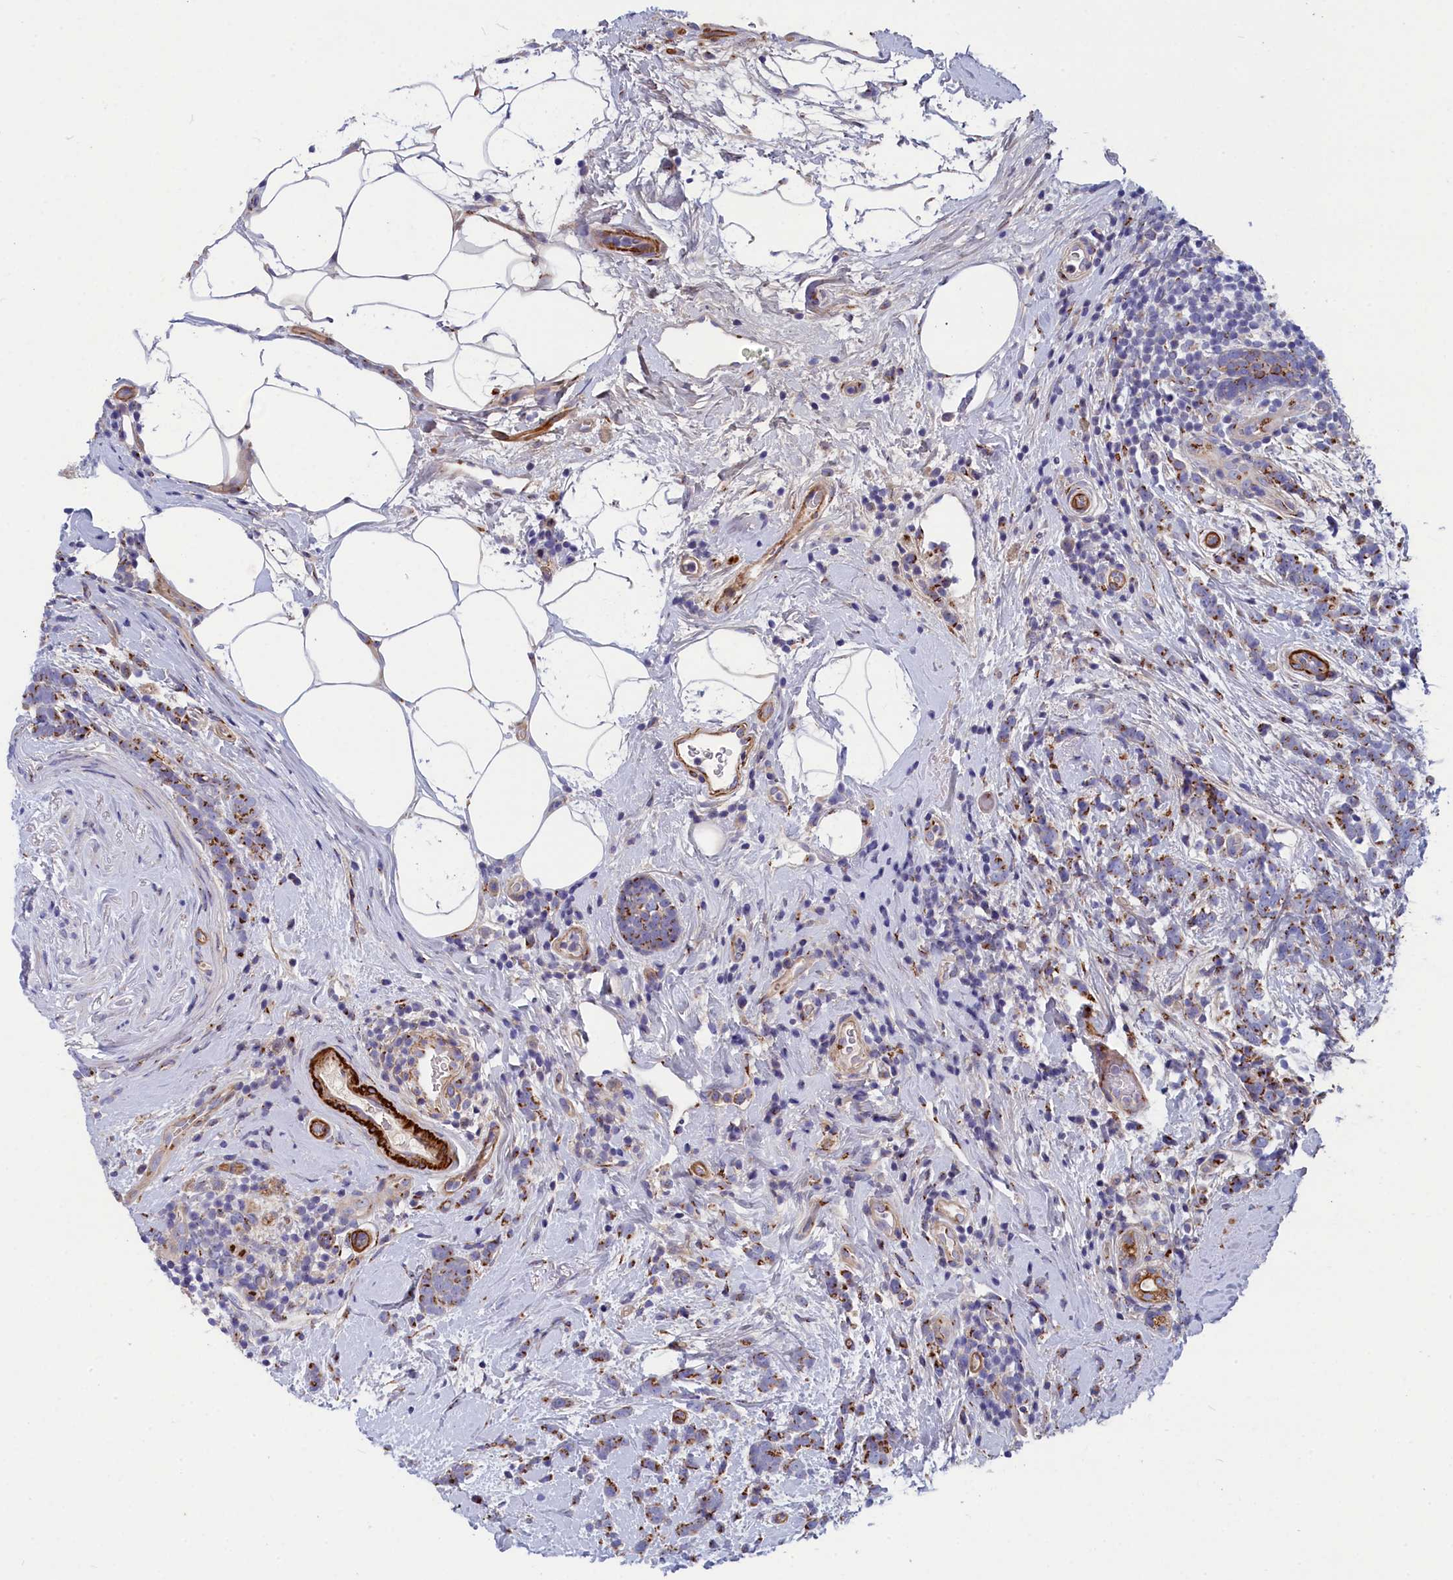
{"staining": {"intensity": "moderate", "quantity": ">75%", "location": "cytoplasmic/membranous"}, "tissue": "breast cancer", "cell_type": "Tumor cells", "image_type": "cancer", "snomed": [{"axis": "morphology", "description": "Lobular carcinoma"}, {"axis": "topography", "description": "Breast"}], "caption": "Immunohistochemistry micrograph of neoplastic tissue: breast cancer stained using immunohistochemistry reveals medium levels of moderate protein expression localized specifically in the cytoplasmic/membranous of tumor cells, appearing as a cytoplasmic/membranous brown color.", "gene": "TUBGCP4", "patient": {"sex": "female", "age": 58}}